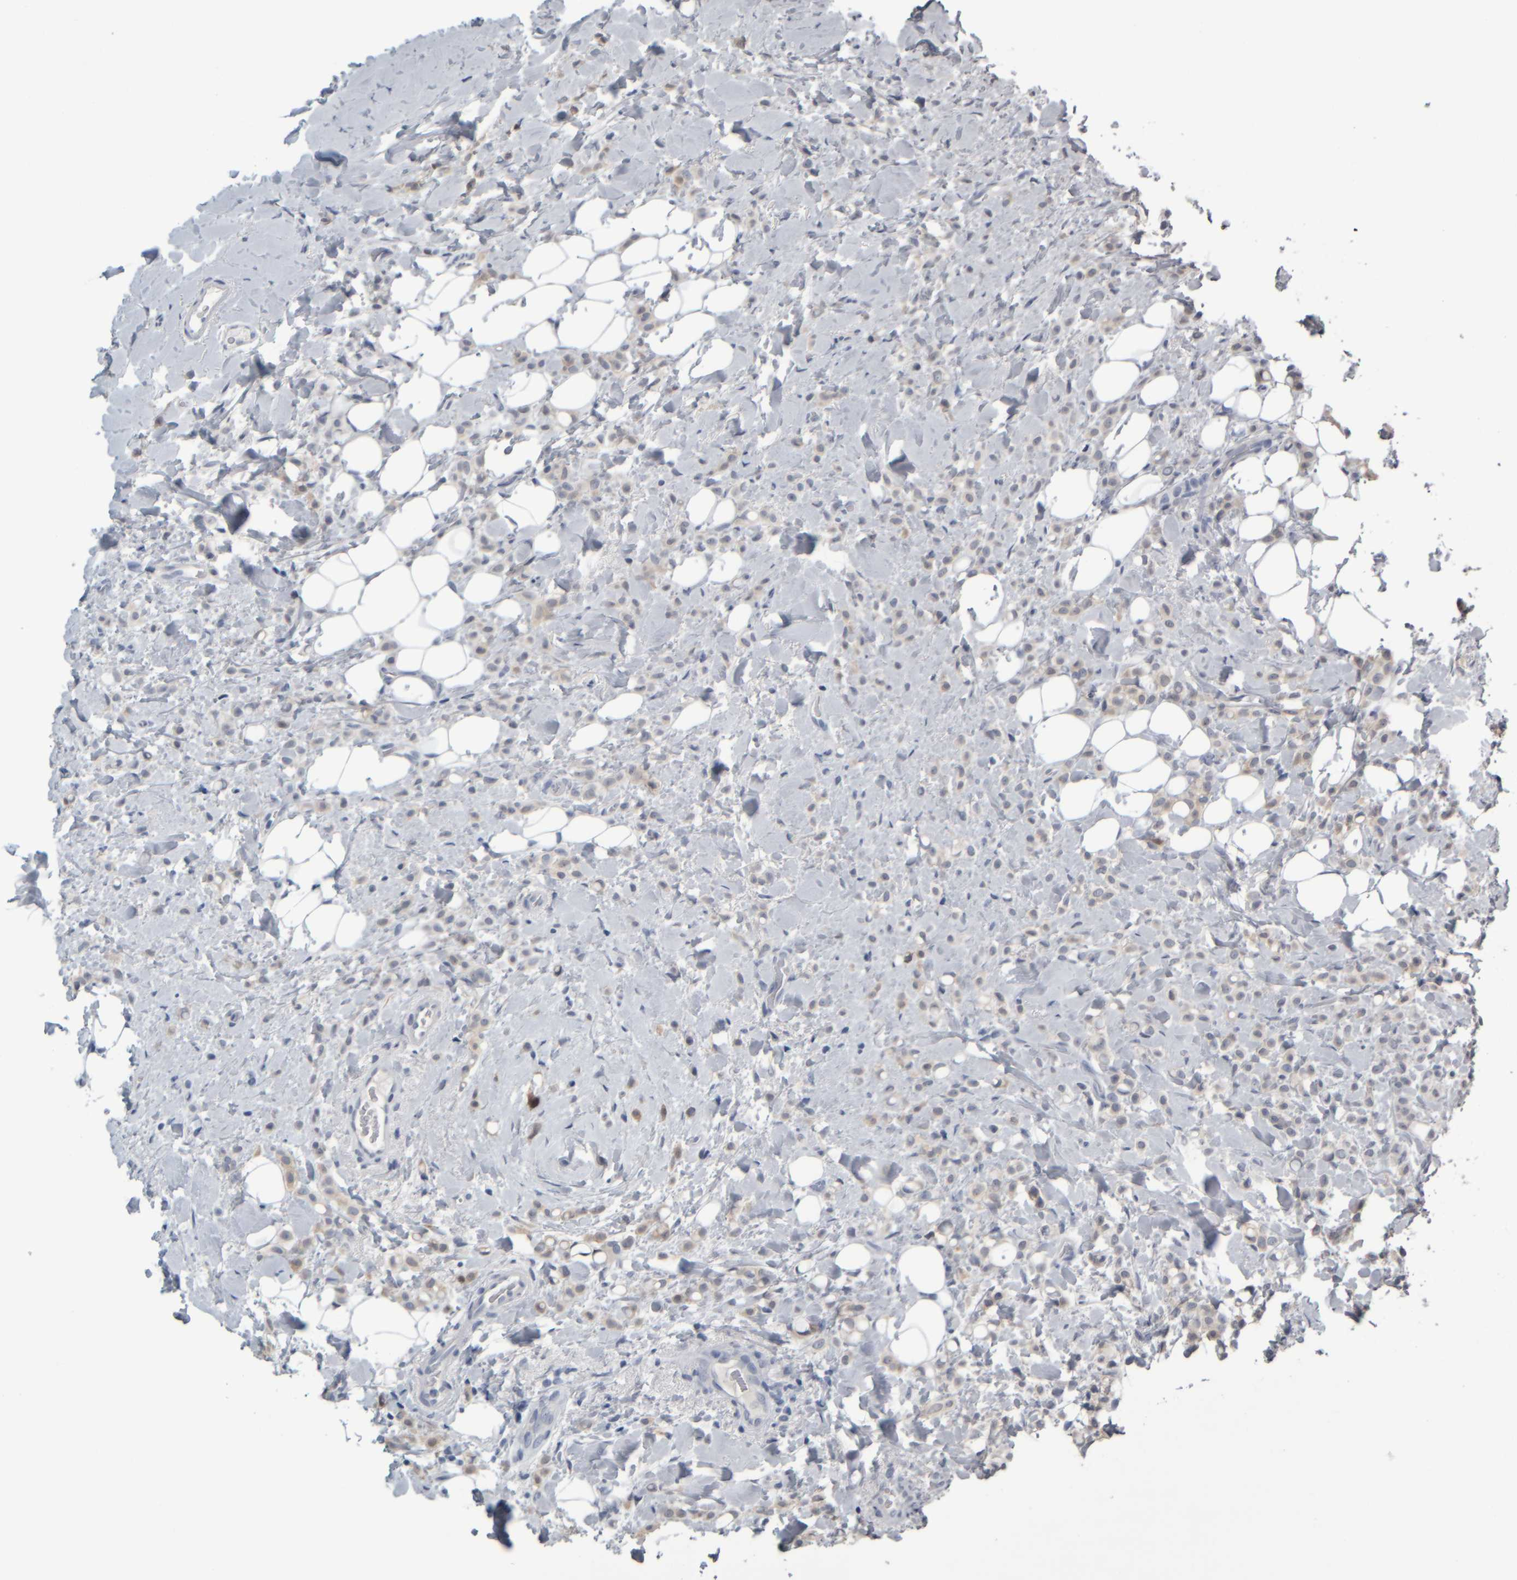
{"staining": {"intensity": "weak", "quantity": "25%-75%", "location": "cytoplasmic/membranous"}, "tissue": "breast cancer", "cell_type": "Tumor cells", "image_type": "cancer", "snomed": [{"axis": "morphology", "description": "Normal tissue, NOS"}, {"axis": "morphology", "description": "Lobular carcinoma"}, {"axis": "topography", "description": "Breast"}], "caption": "The histopathology image reveals a brown stain indicating the presence of a protein in the cytoplasmic/membranous of tumor cells in lobular carcinoma (breast).", "gene": "COL14A1", "patient": {"sex": "female", "age": 50}}